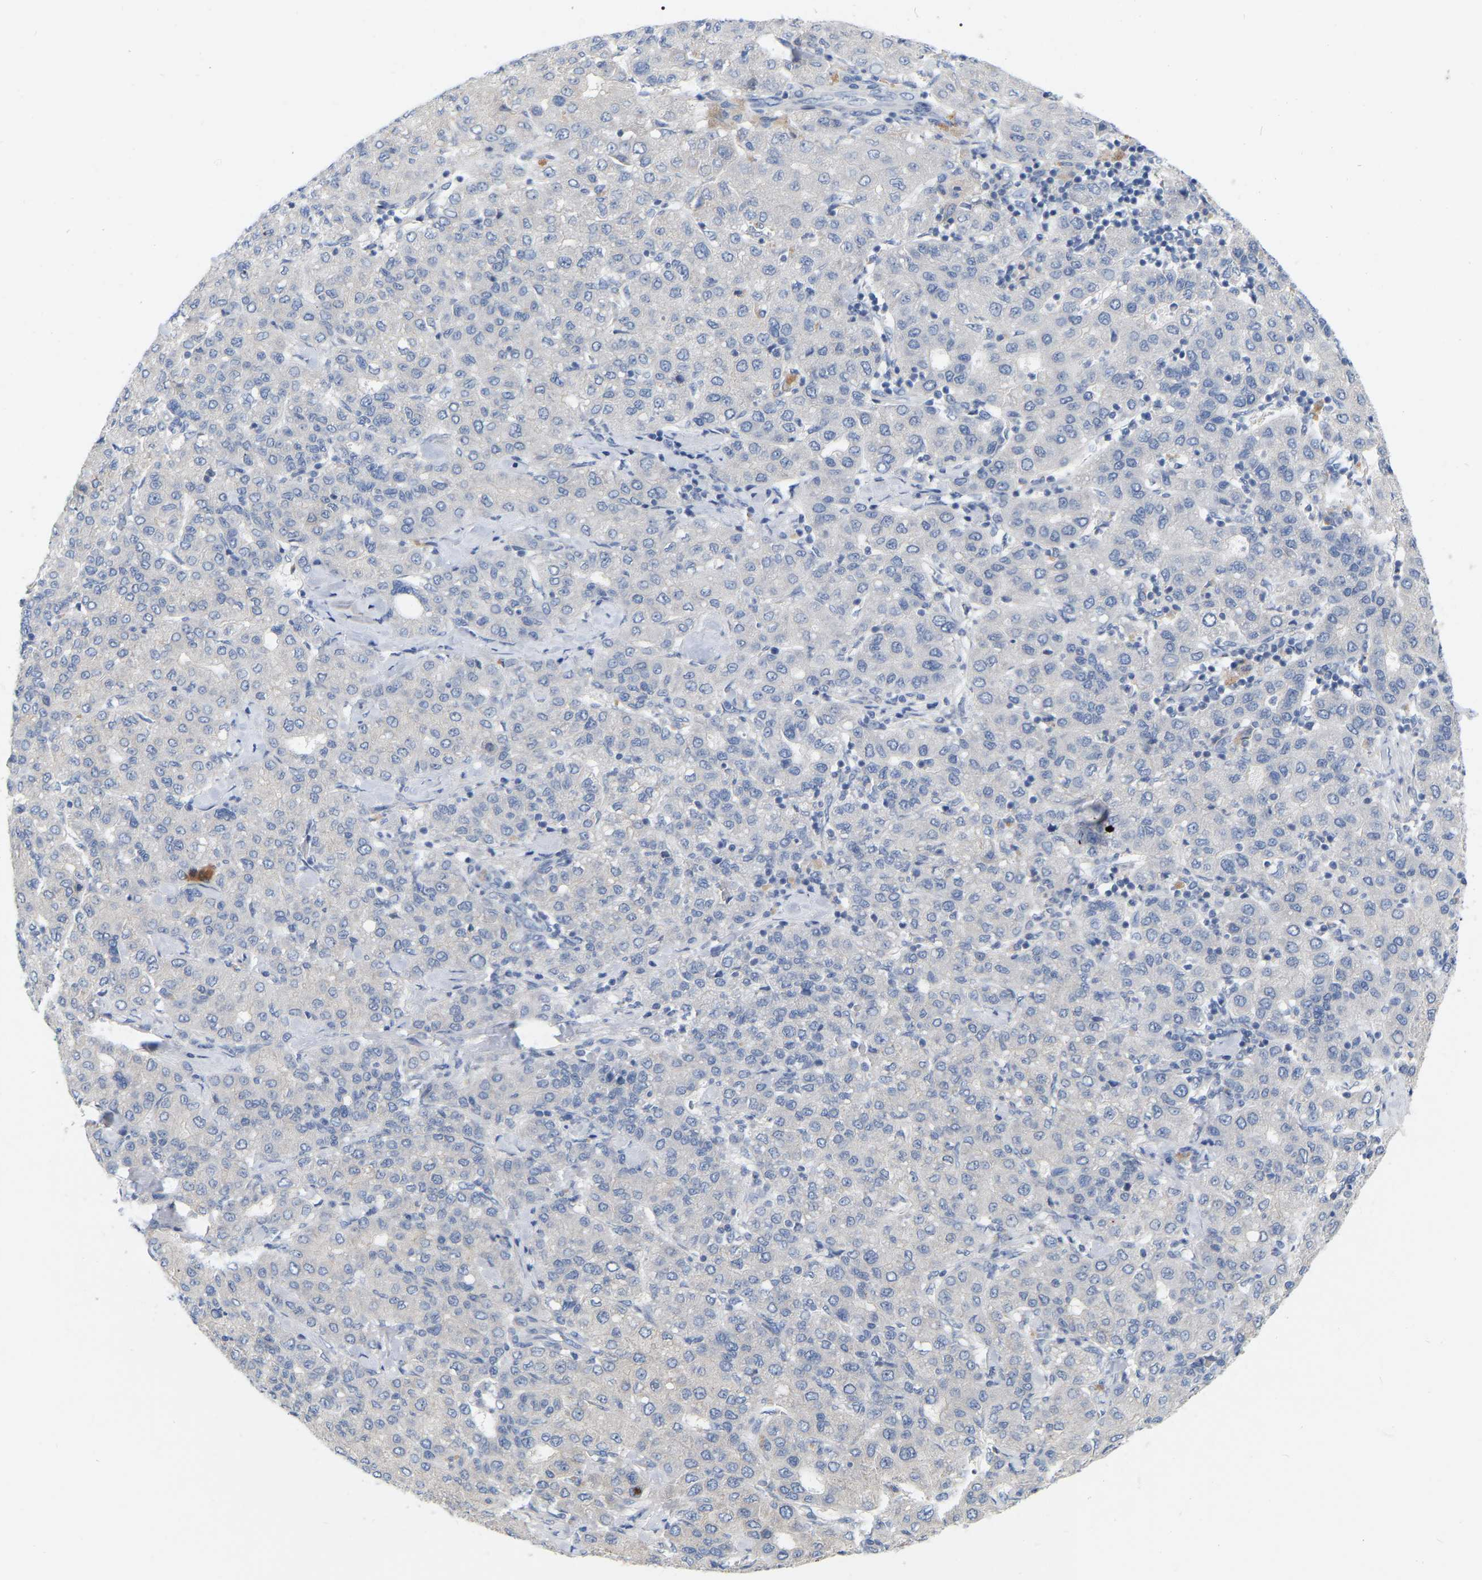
{"staining": {"intensity": "negative", "quantity": "none", "location": "none"}, "tissue": "liver cancer", "cell_type": "Tumor cells", "image_type": "cancer", "snomed": [{"axis": "morphology", "description": "Carcinoma, Hepatocellular, NOS"}, {"axis": "topography", "description": "Liver"}], "caption": "Tumor cells are negative for protein expression in human liver cancer (hepatocellular carcinoma).", "gene": "WIPI2", "patient": {"sex": "male", "age": 65}}